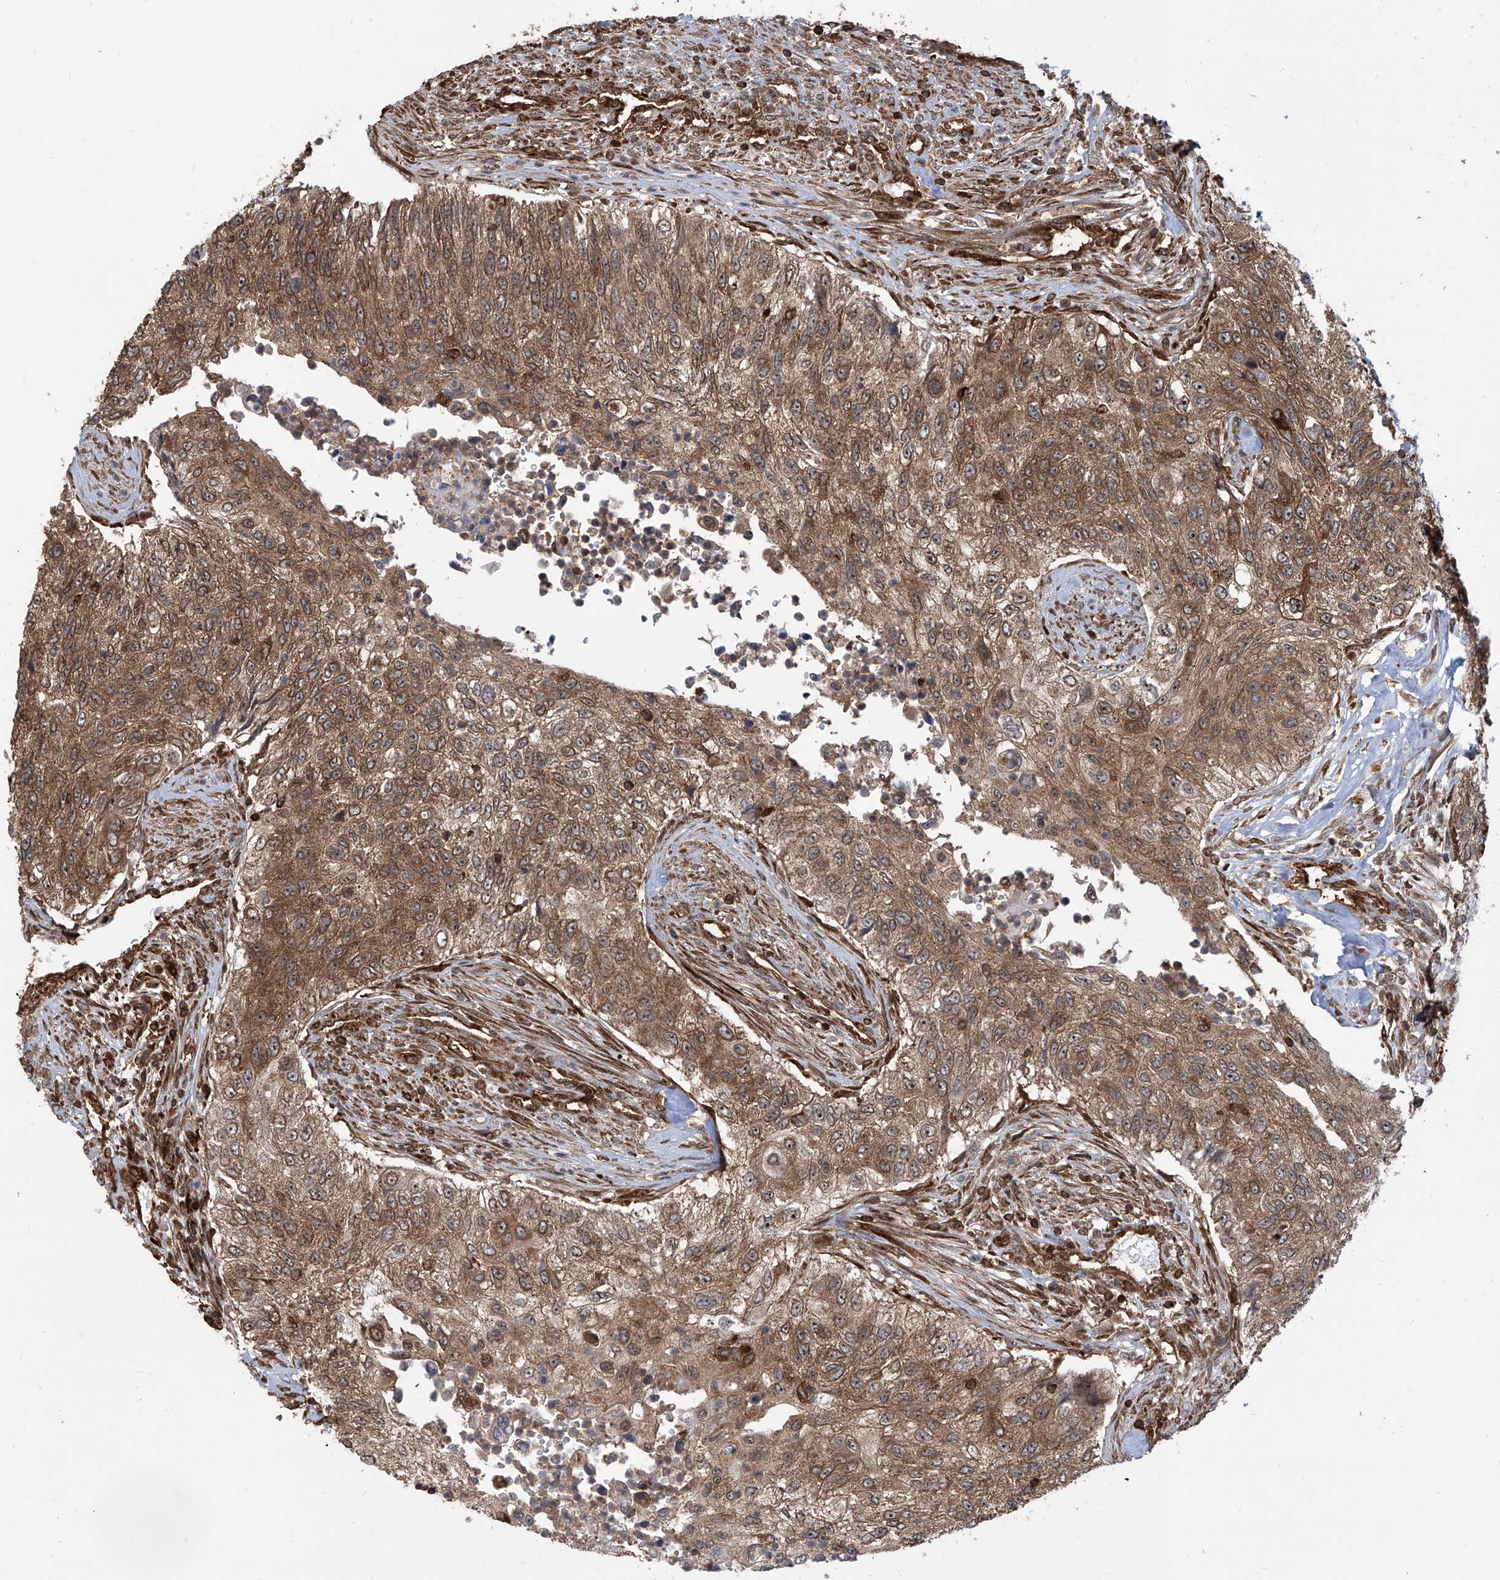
{"staining": {"intensity": "moderate", "quantity": ">75%", "location": "cytoplasmic/membranous"}, "tissue": "urothelial cancer", "cell_type": "Tumor cells", "image_type": "cancer", "snomed": [{"axis": "morphology", "description": "Urothelial carcinoma, High grade"}, {"axis": "topography", "description": "Urinary bladder"}], "caption": "Immunohistochemistry (DAB (3,3'-diaminobenzidine)) staining of human high-grade urothelial carcinoma exhibits moderate cytoplasmic/membranous protein staining in about >75% of tumor cells.", "gene": "MAGED2", "patient": {"sex": "female", "age": 60}}